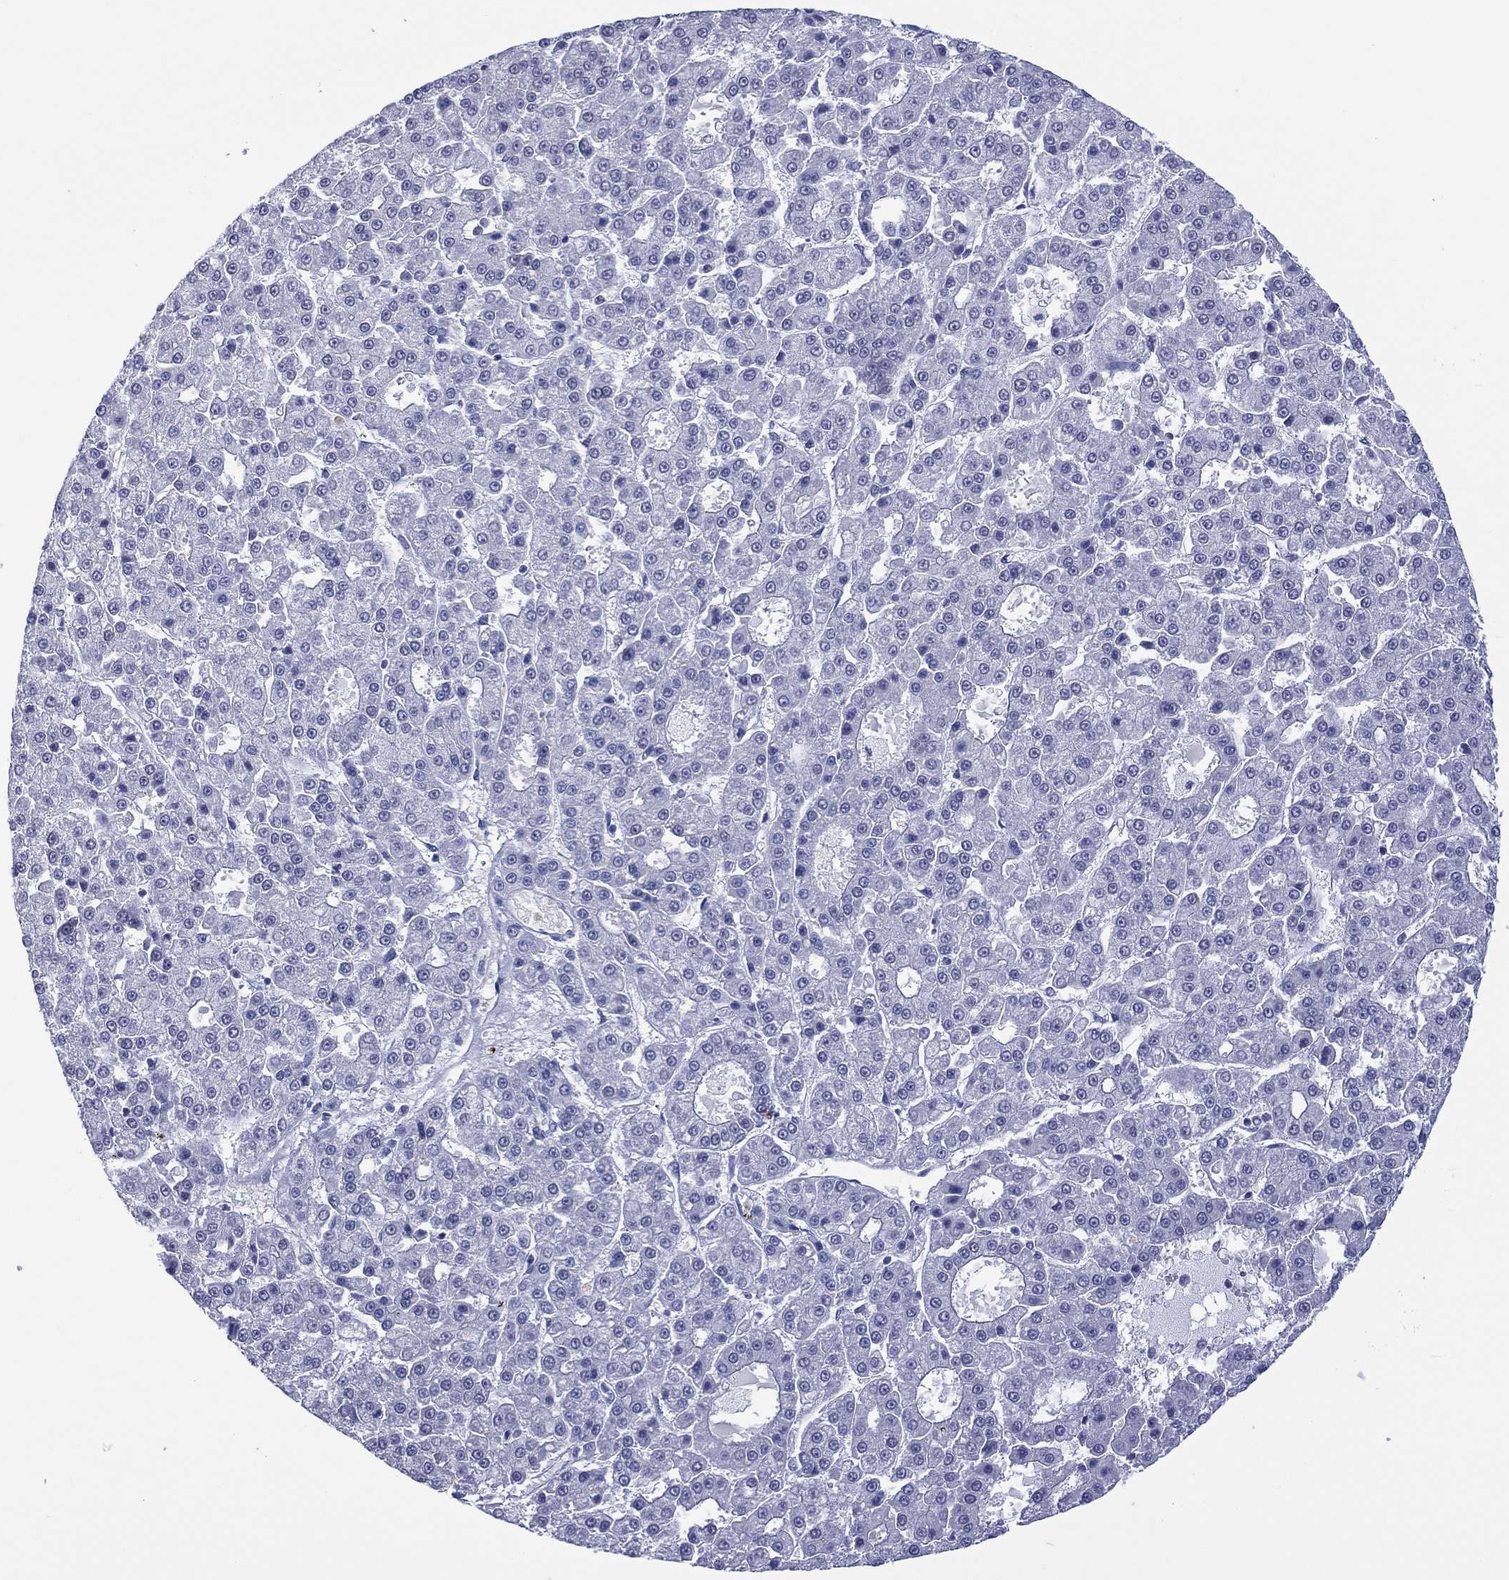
{"staining": {"intensity": "negative", "quantity": "none", "location": "none"}, "tissue": "liver cancer", "cell_type": "Tumor cells", "image_type": "cancer", "snomed": [{"axis": "morphology", "description": "Carcinoma, Hepatocellular, NOS"}, {"axis": "topography", "description": "Liver"}], "caption": "Immunohistochemical staining of human liver cancer reveals no significant staining in tumor cells. (Stains: DAB immunohistochemistry with hematoxylin counter stain, Microscopy: brightfield microscopy at high magnification).", "gene": "UTF1", "patient": {"sex": "male", "age": 70}}